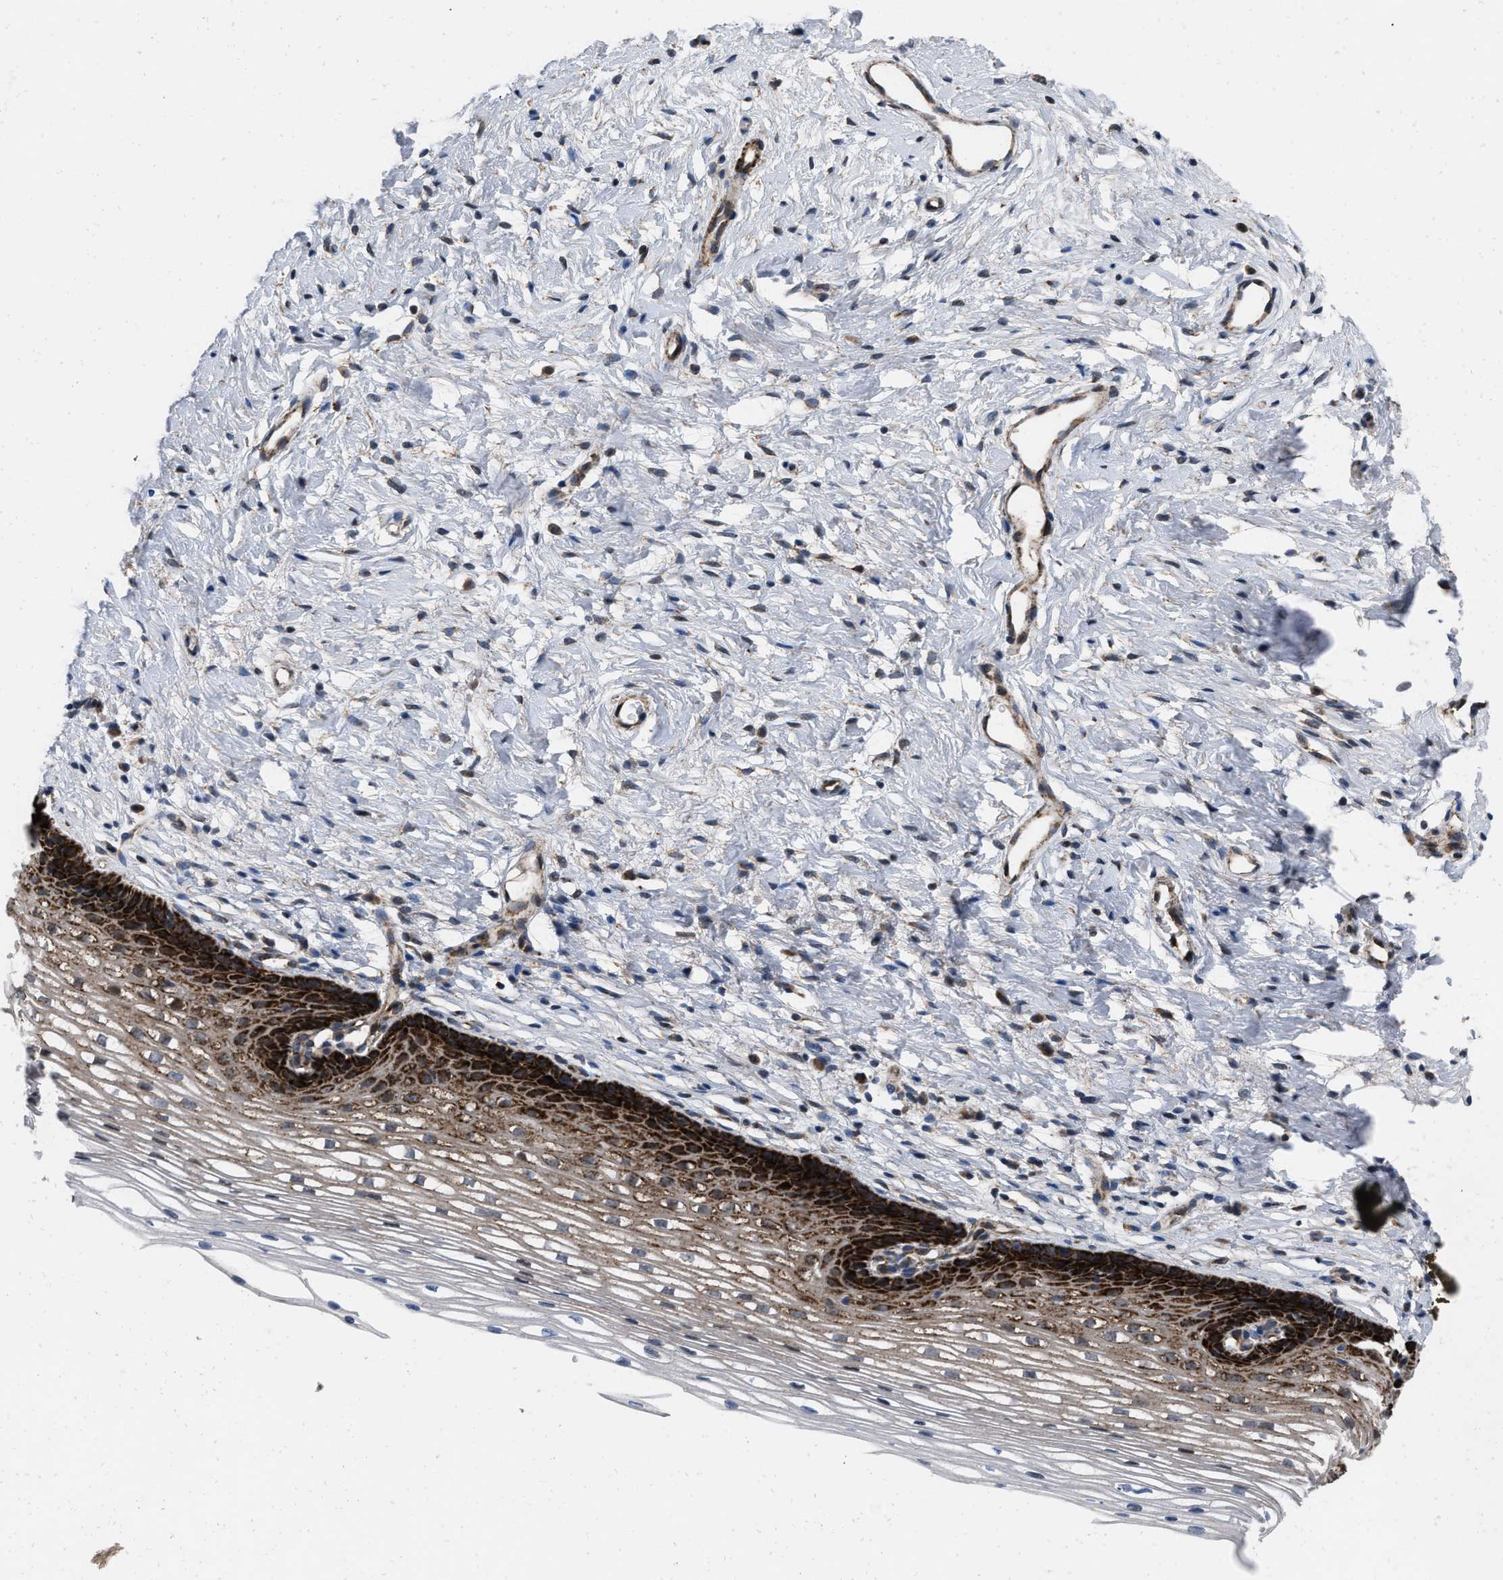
{"staining": {"intensity": "strong", "quantity": ">75%", "location": "cytoplasmic/membranous"}, "tissue": "cervix", "cell_type": "Squamous epithelial cells", "image_type": "normal", "snomed": [{"axis": "morphology", "description": "Normal tissue, NOS"}, {"axis": "topography", "description": "Cervix"}], "caption": "Immunohistochemistry of benign human cervix reveals high levels of strong cytoplasmic/membranous expression in about >75% of squamous epithelial cells.", "gene": "AKAP1", "patient": {"sex": "female", "age": 77}}